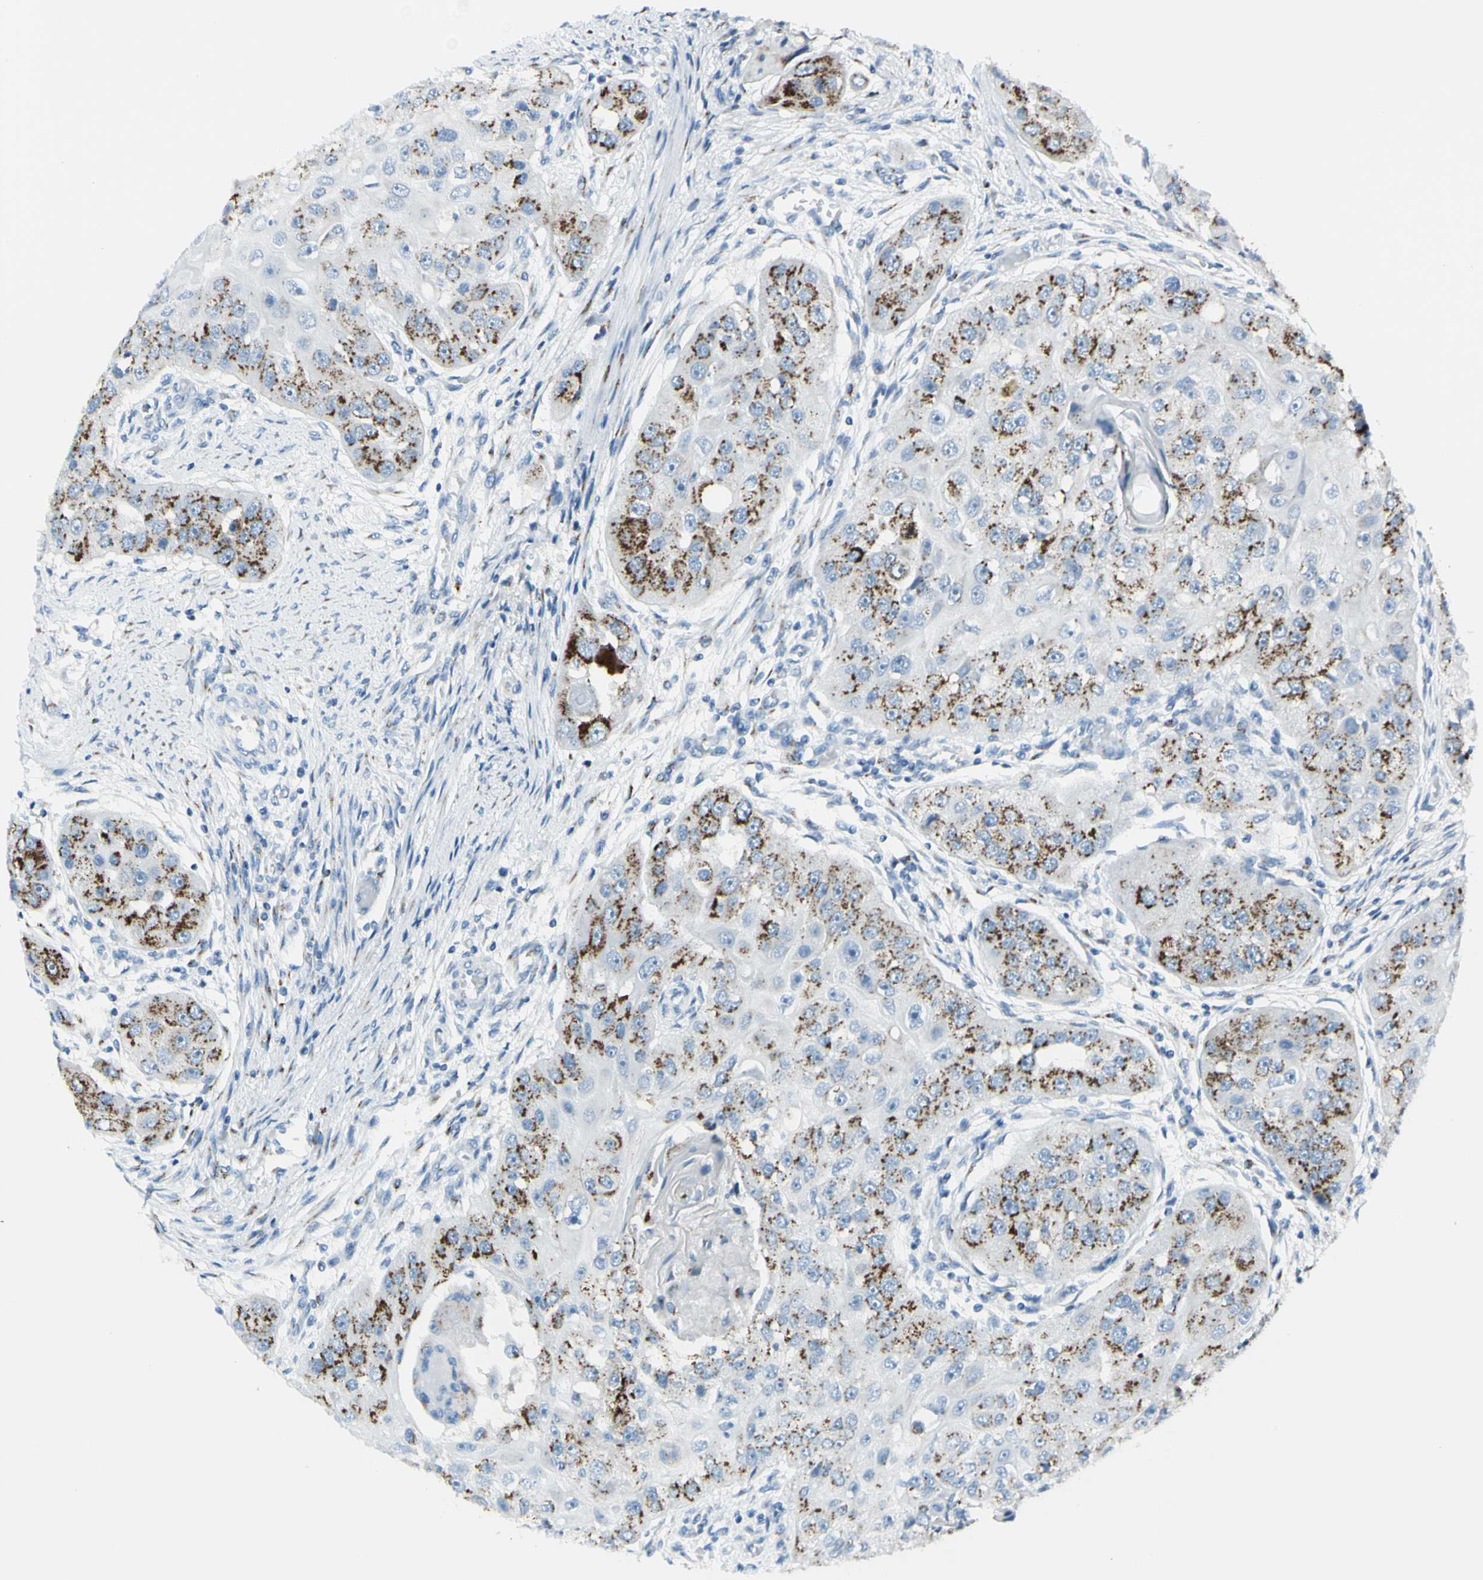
{"staining": {"intensity": "strong", "quantity": ">75%", "location": "cytoplasmic/membranous"}, "tissue": "head and neck cancer", "cell_type": "Tumor cells", "image_type": "cancer", "snomed": [{"axis": "morphology", "description": "Normal tissue, NOS"}, {"axis": "morphology", "description": "Squamous cell carcinoma, NOS"}, {"axis": "topography", "description": "Skeletal muscle"}, {"axis": "topography", "description": "Head-Neck"}], "caption": "IHC histopathology image of neoplastic tissue: squamous cell carcinoma (head and neck) stained using IHC displays high levels of strong protein expression localized specifically in the cytoplasmic/membranous of tumor cells, appearing as a cytoplasmic/membranous brown color.", "gene": "B4GALT1", "patient": {"sex": "male", "age": 51}}